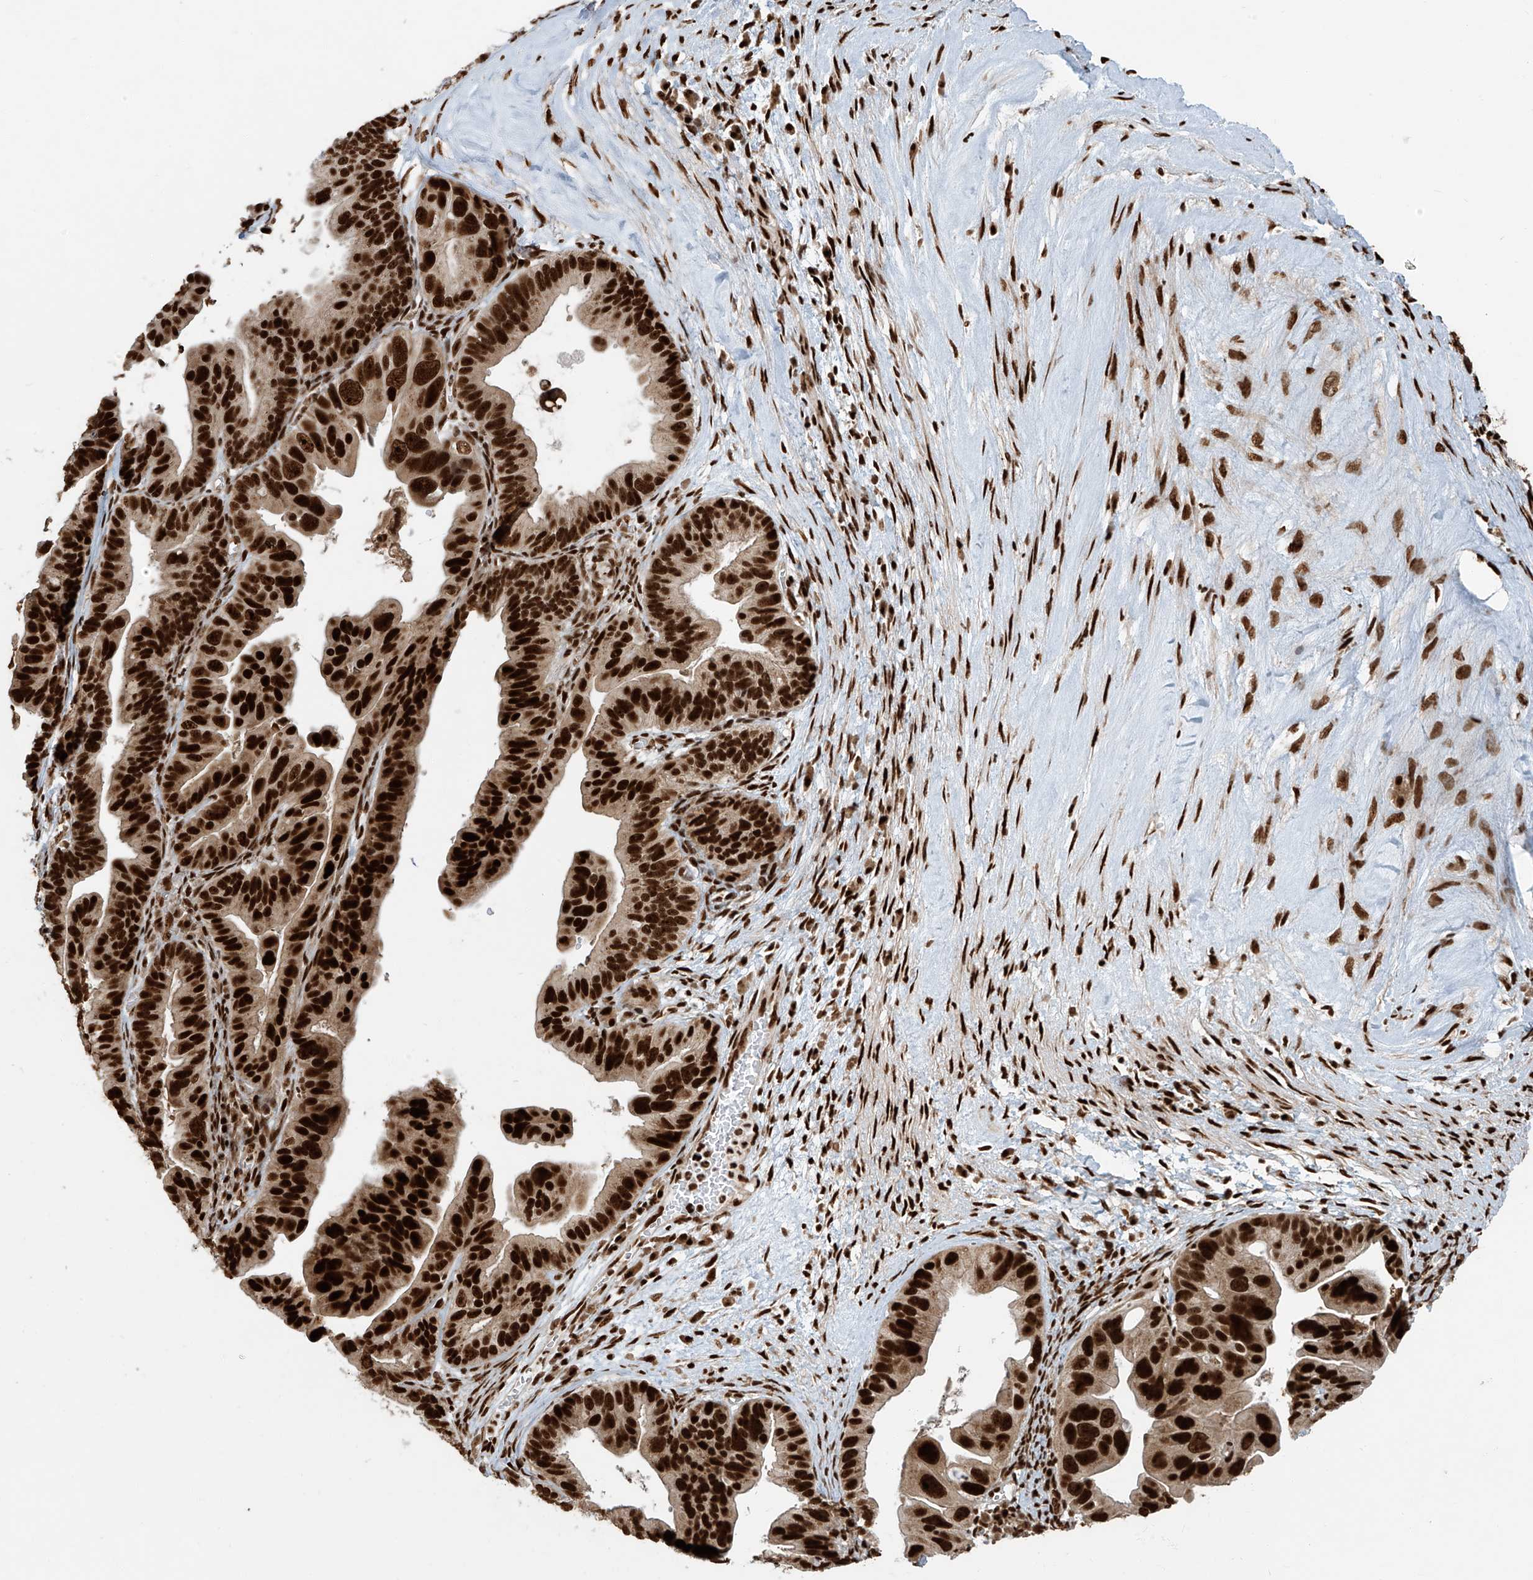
{"staining": {"intensity": "strong", "quantity": ">75%", "location": "nuclear"}, "tissue": "ovarian cancer", "cell_type": "Tumor cells", "image_type": "cancer", "snomed": [{"axis": "morphology", "description": "Cystadenocarcinoma, serous, NOS"}, {"axis": "topography", "description": "Ovary"}], "caption": "Protein staining reveals strong nuclear staining in approximately >75% of tumor cells in ovarian cancer (serous cystadenocarcinoma).", "gene": "FAM193B", "patient": {"sex": "female", "age": 56}}